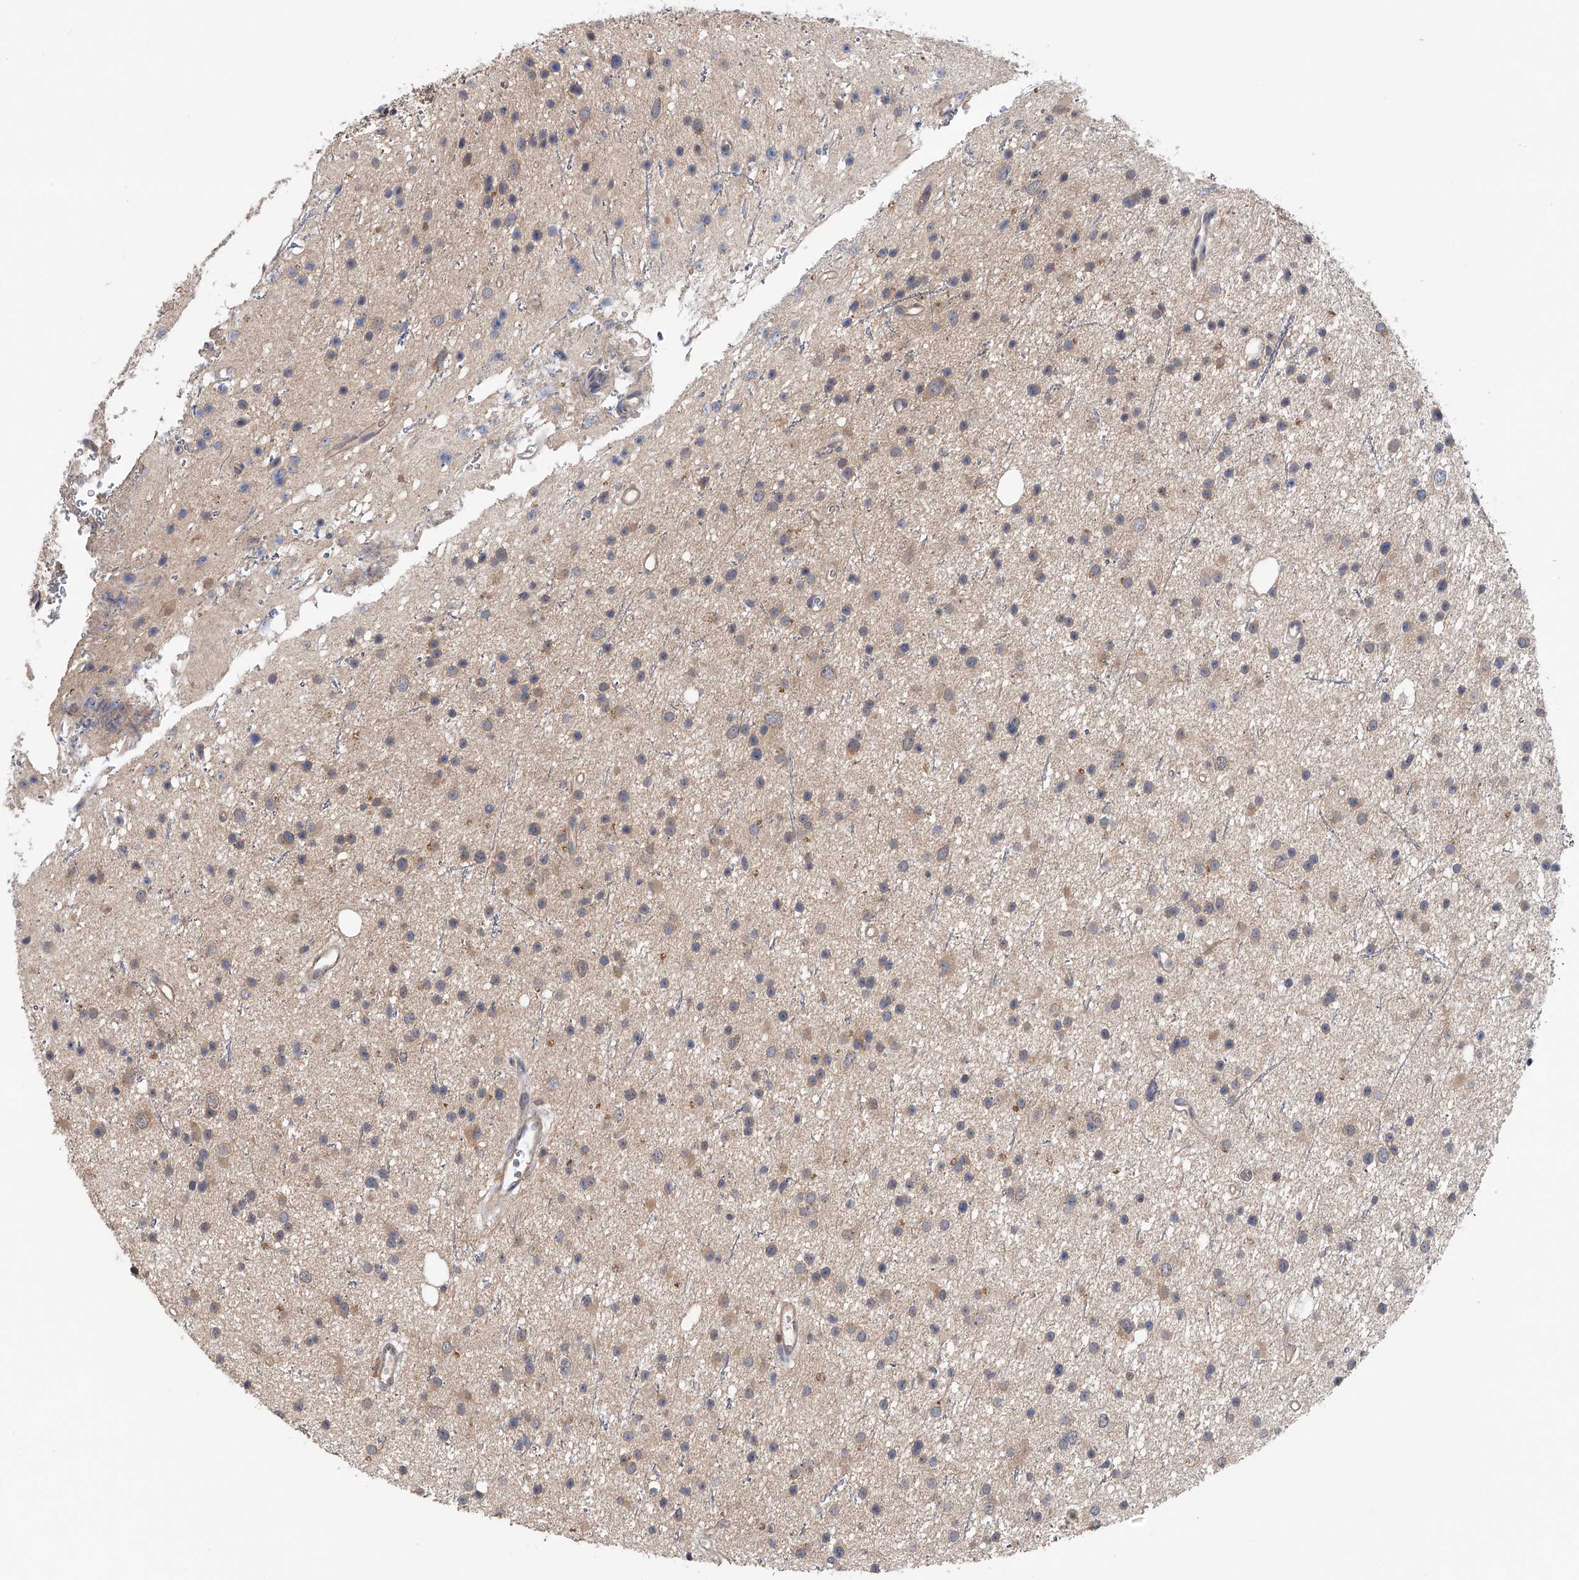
{"staining": {"intensity": "negative", "quantity": "none", "location": "none"}, "tissue": "glioma", "cell_type": "Tumor cells", "image_type": "cancer", "snomed": [{"axis": "morphology", "description": "Glioma, malignant, Low grade"}, {"axis": "topography", "description": "Cerebral cortex"}], "caption": "Immunohistochemical staining of human low-grade glioma (malignant) displays no significant positivity in tumor cells. (DAB IHC, high magnification).", "gene": "CFAP298", "patient": {"sex": "female", "age": 39}}